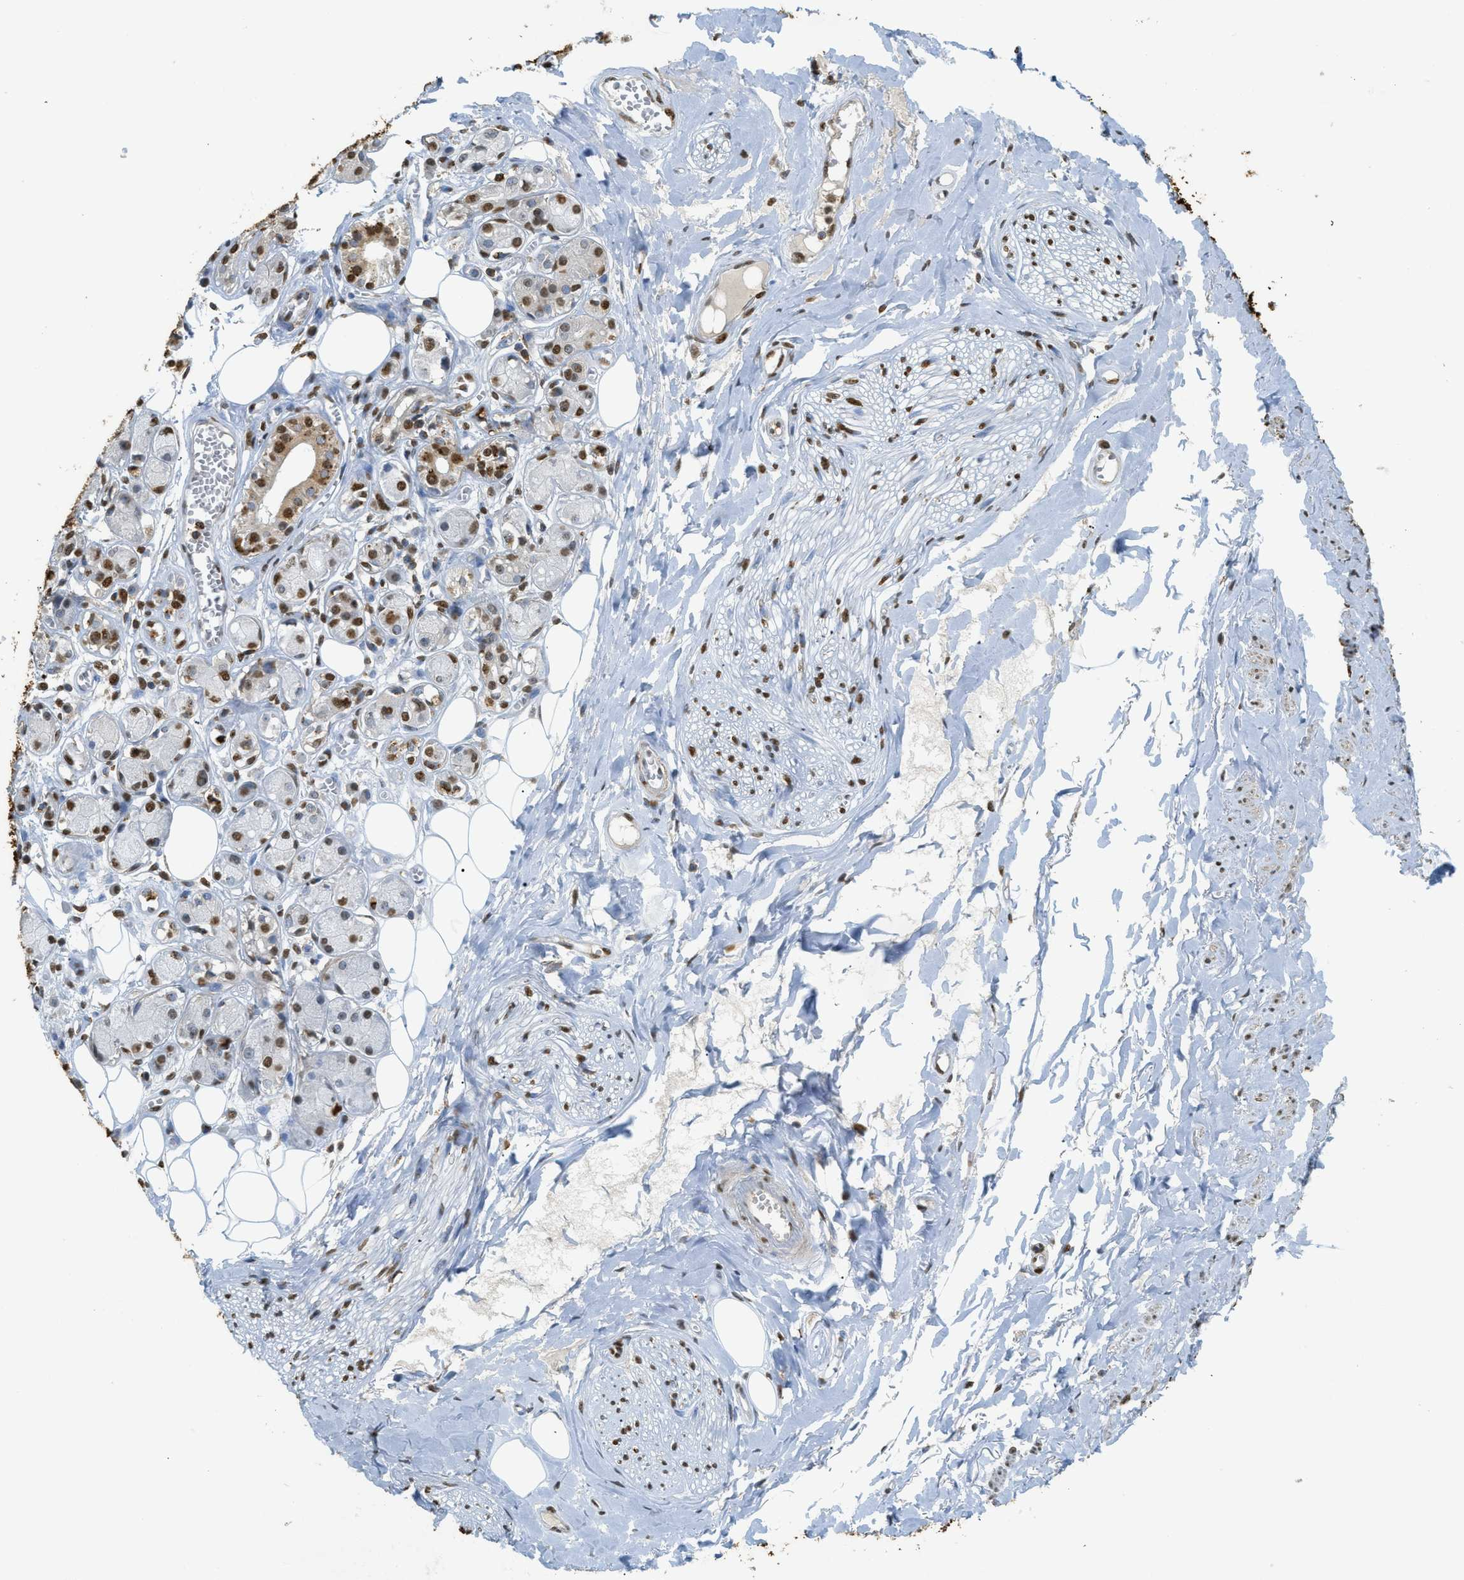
{"staining": {"intensity": "strong", "quantity": ">75%", "location": "nuclear"}, "tissue": "adipose tissue", "cell_type": "Adipocytes", "image_type": "normal", "snomed": [{"axis": "morphology", "description": "Normal tissue, NOS"}, {"axis": "morphology", "description": "Inflammation, NOS"}, {"axis": "topography", "description": "Salivary gland"}, {"axis": "topography", "description": "Peripheral nerve tissue"}], "caption": "Adipocytes show high levels of strong nuclear expression in approximately >75% of cells in normal adipose tissue. (Brightfield microscopy of DAB IHC at high magnification).", "gene": "NR5A2", "patient": {"sex": "female", "age": 75}}